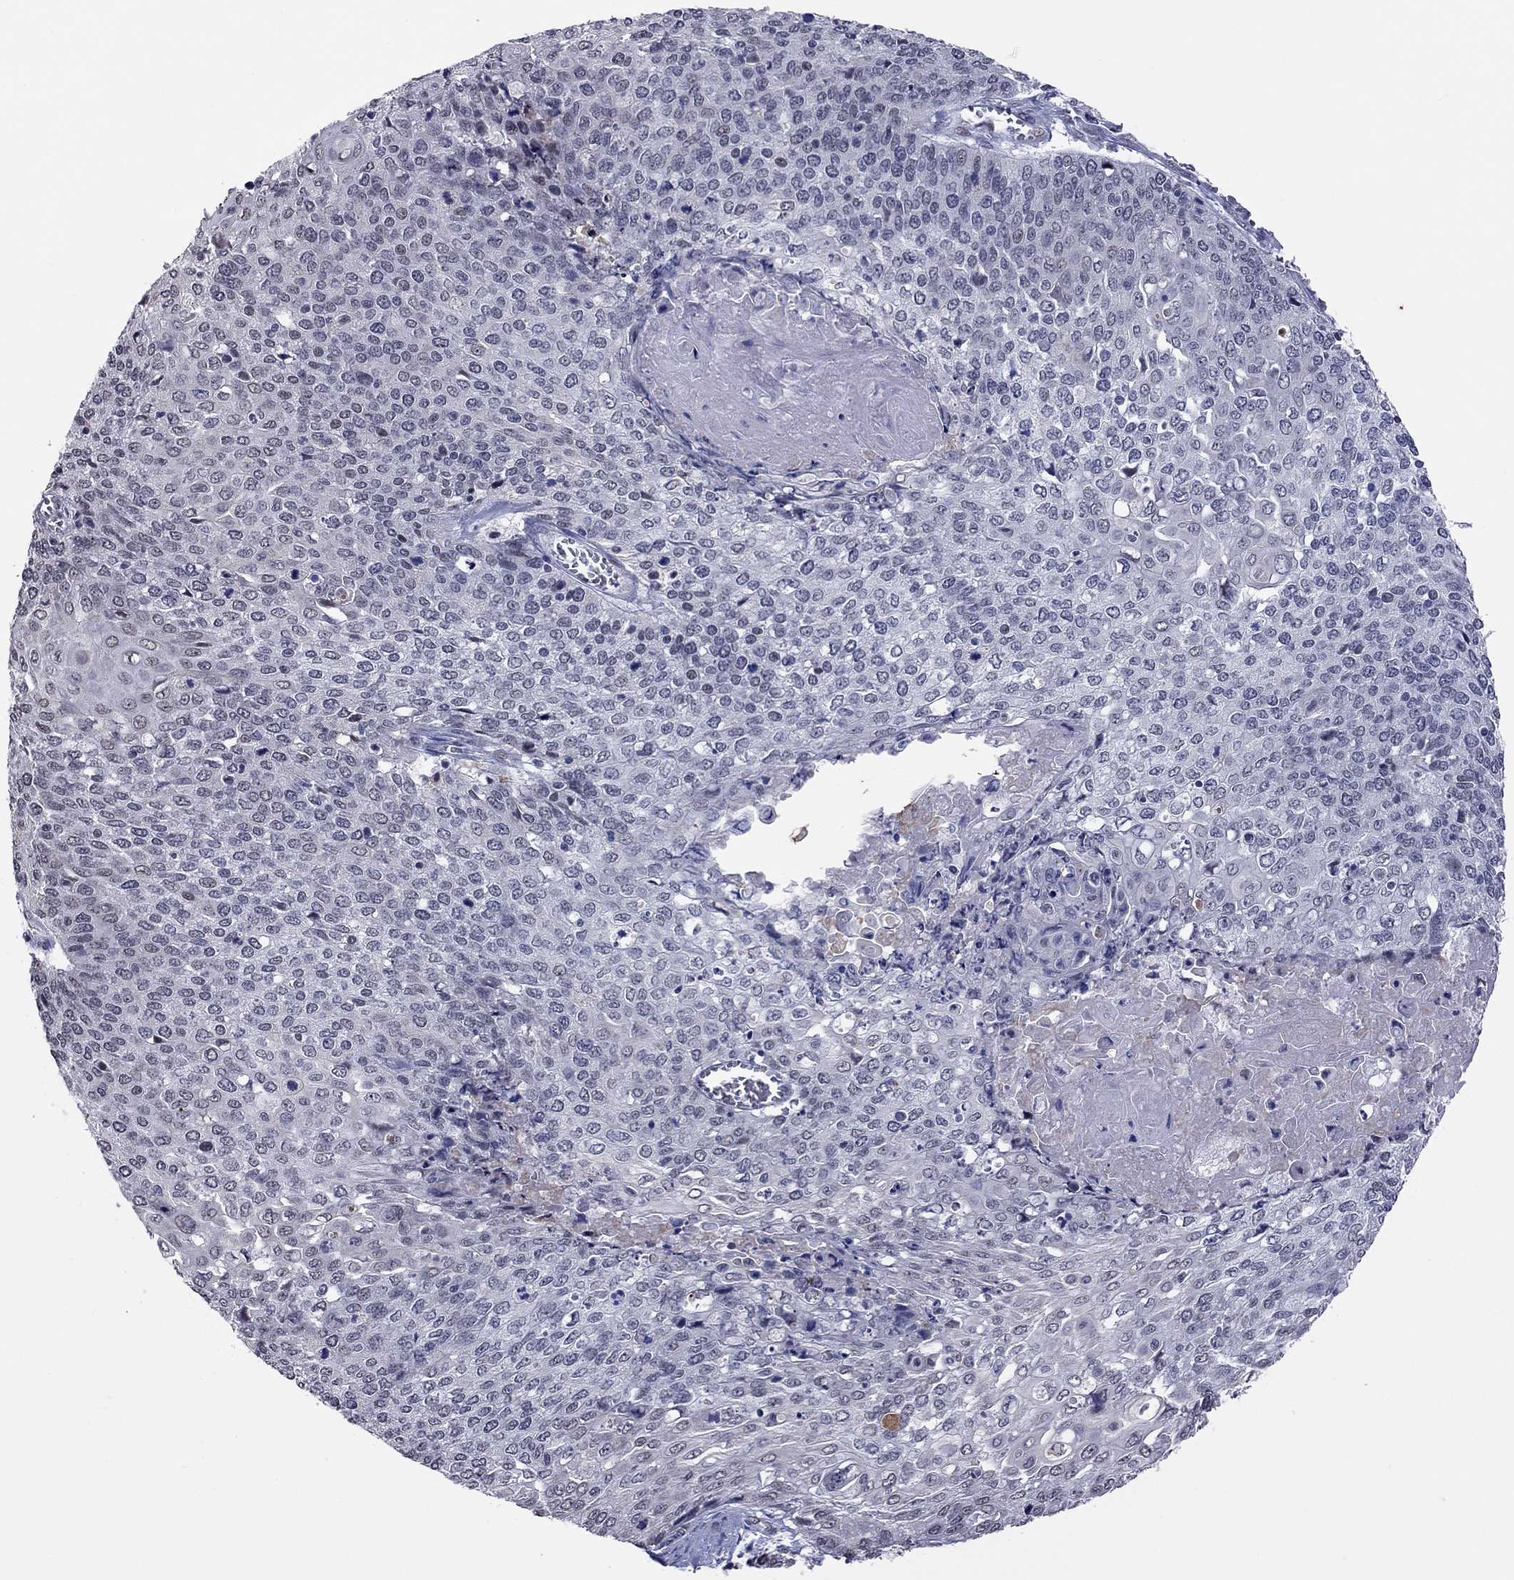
{"staining": {"intensity": "negative", "quantity": "none", "location": "none"}, "tissue": "cervical cancer", "cell_type": "Tumor cells", "image_type": "cancer", "snomed": [{"axis": "morphology", "description": "Squamous cell carcinoma, NOS"}, {"axis": "topography", "description": "Cervix"}], "caption": "IHC image of neoplastic tissue: cervical cancer stained with DAB shows no significant protein staining in tumor cells. The staining is performed using DAB brown chromogen with nuclei counter-stained in using hematoxylin.", "gene": "PPP1R3A", "patient": {"sex": "female", "age": 39}}